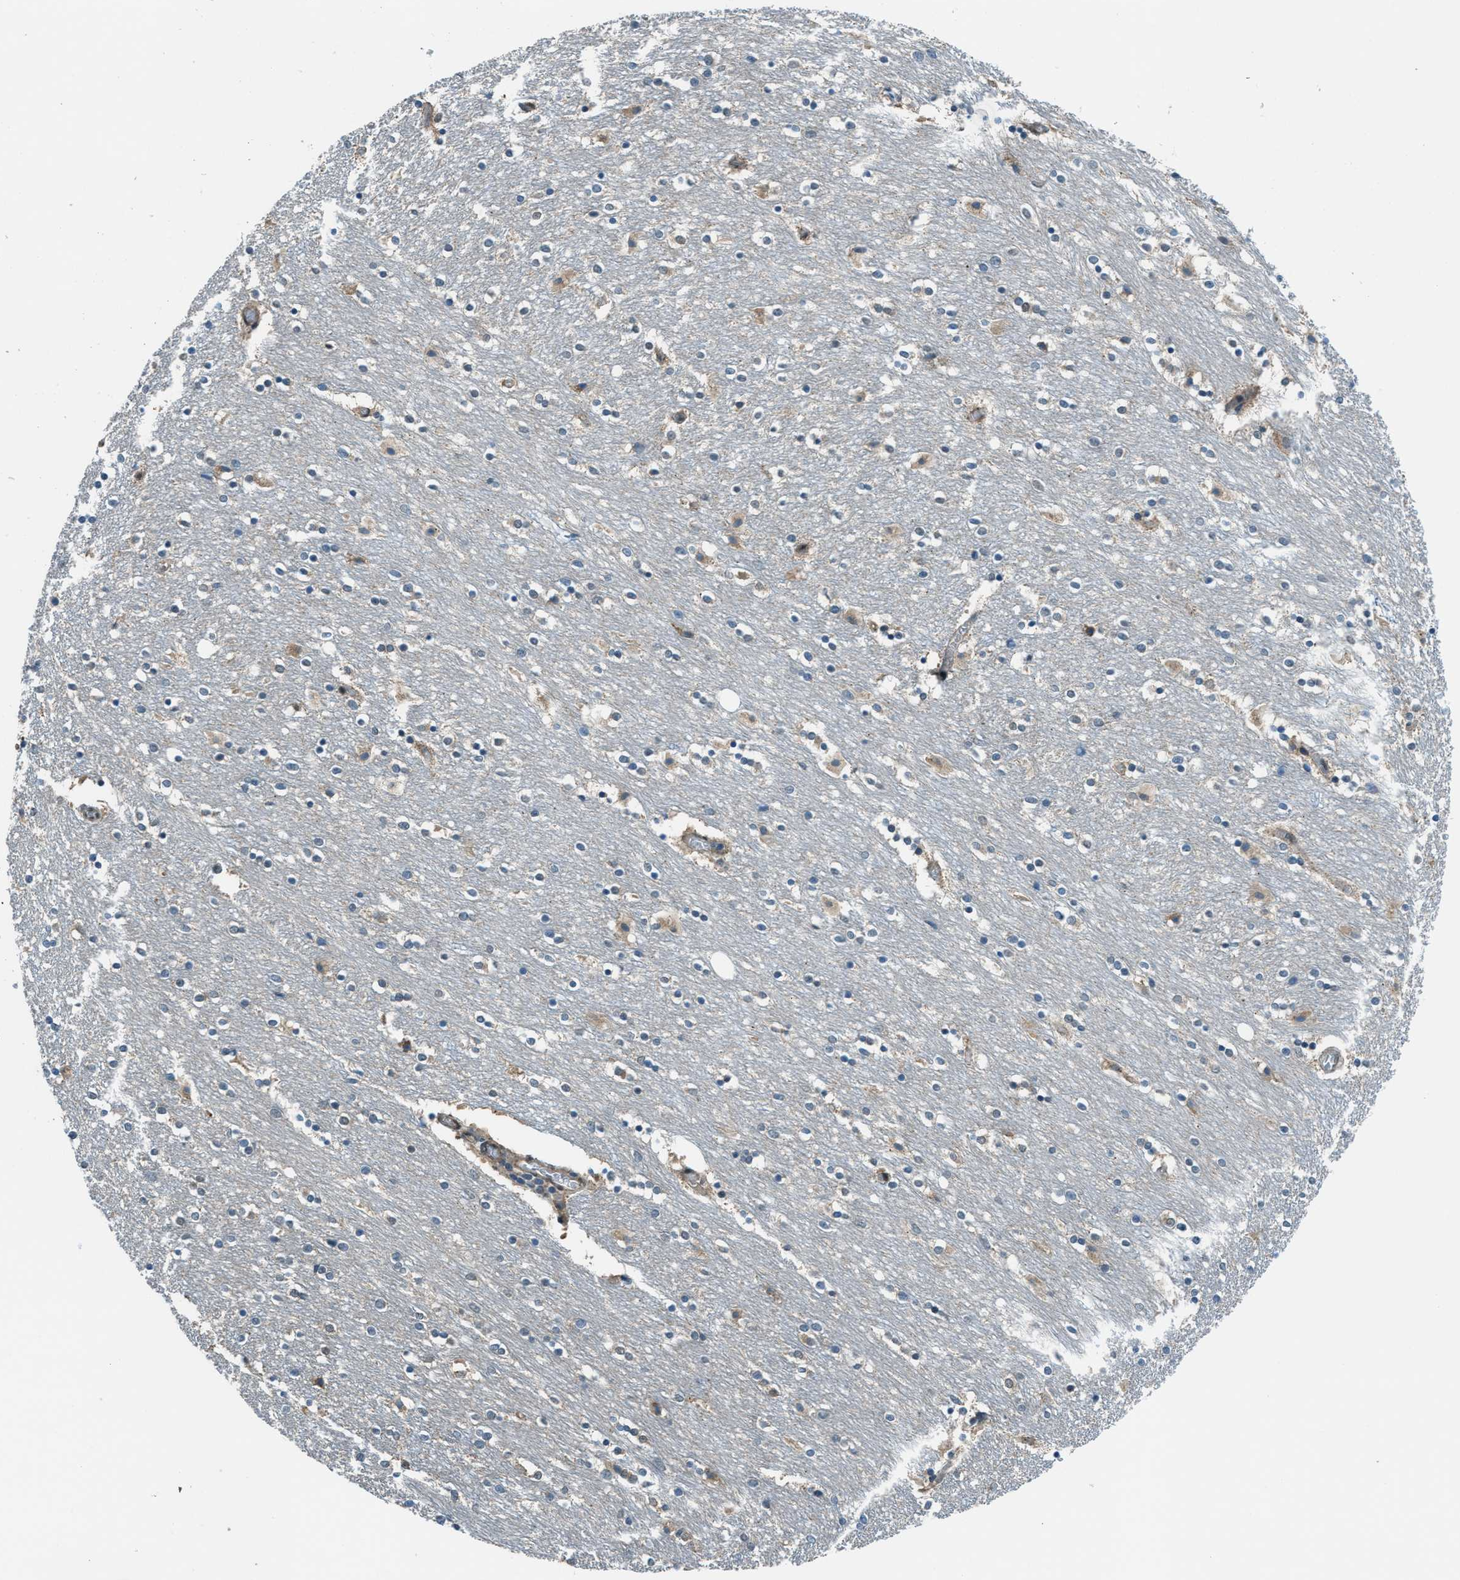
{"staining": {"intensity": "weak", "quantity": "<25%", "location": "cytoplasmic/membranous,nuclear"}, "tissue": "caudate", "cell_type": "Glial cells", "image_type": "normal", "snomed": [{"axis": "morphology", "description": "Normal tissue, NOS"}, {"axis": "topography", "description": "Lateral ventricle wall"}], "caption": "Image shows no significant protein staining in glial cells of benign caudate.", "gene": "NPEPL1", "patient": {"sex": "female", "age": 54}}